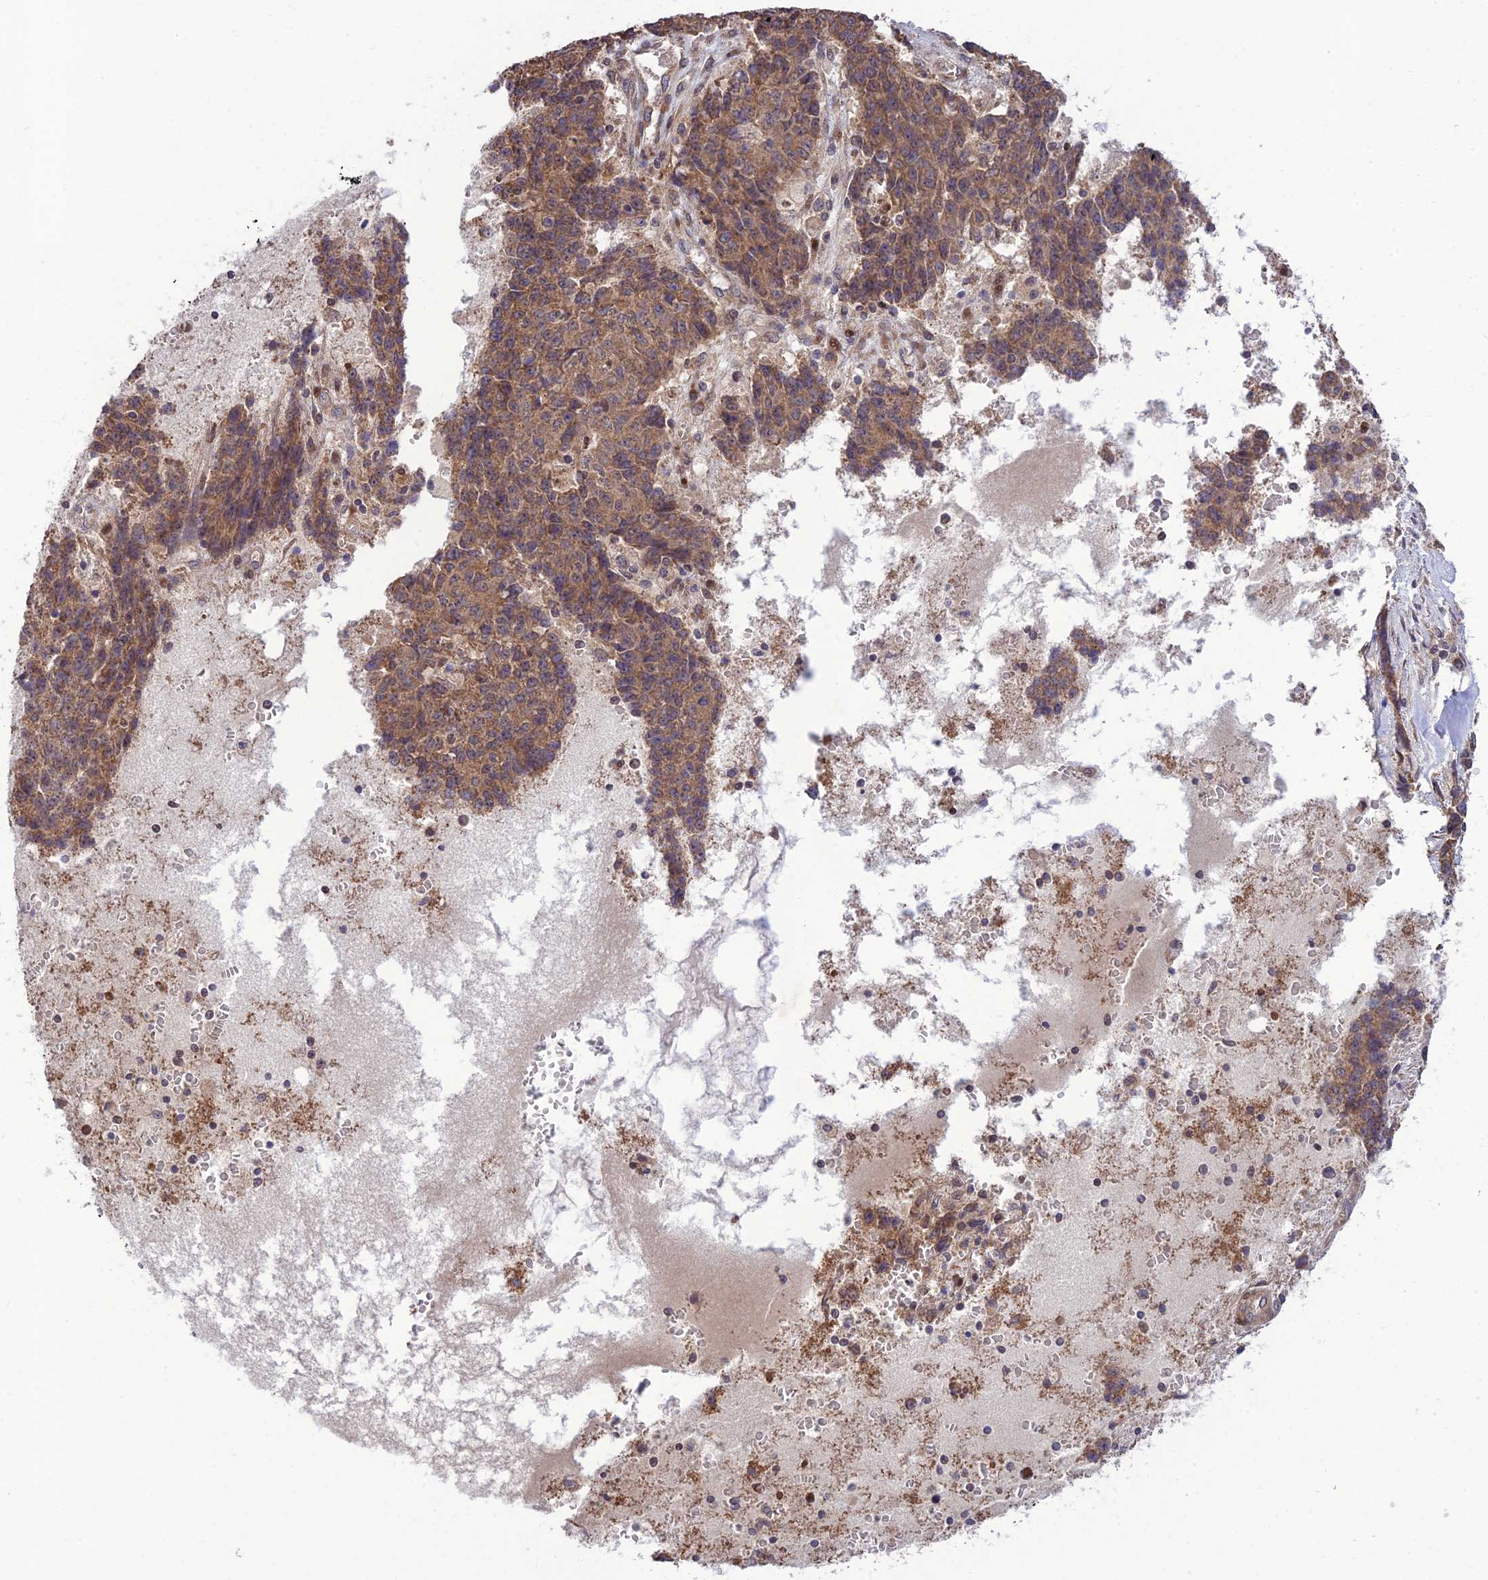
{"staining": {"intensity": "moderate", "quantity": ">75%", "location": "cytoplasmic/membranous"}, "tissue": "ovarian cancer", "cell_type": "Tumor cells", "image_type": "cancer", "snomed": [{"axis": "morphology", "description": "Carcinoma, endometroid"}, {"axis": "topography", "description": "Ovary"}], "caption": "The image shows a brown stain indicating the presence of a protein in the cytoplasmic/membranous of tumor cells in ovarian cancer. Using DAB (3,3'-diaminobenzidine) (brown) and hematoxylin (blue) stains, captured at high magnification using brightfield microscopy.", "gene": "PLEKHG2", "patient": {"sex": "female", "age": 42}}